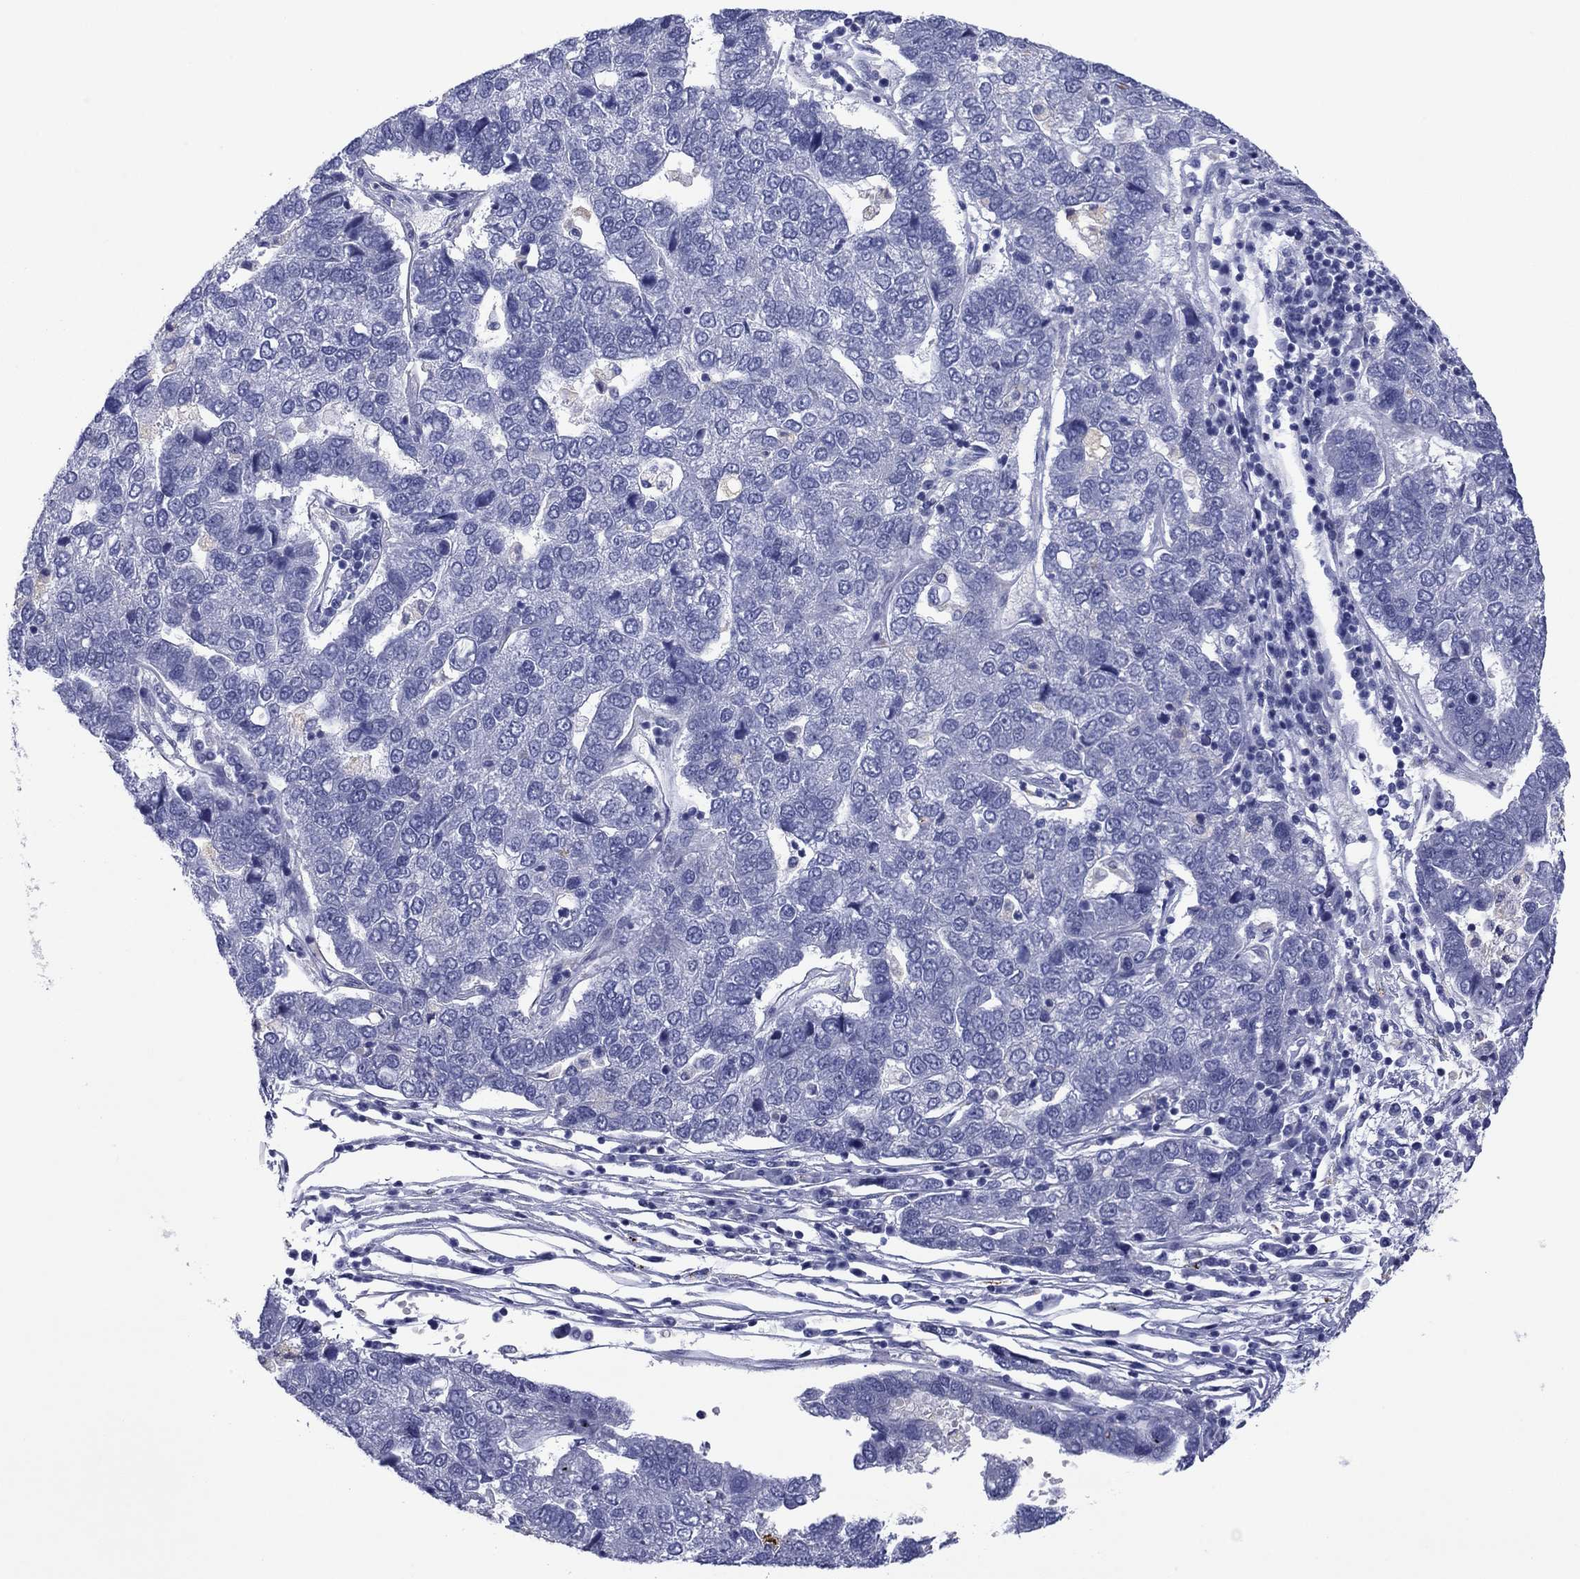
{"staining": {"intensity": "negative", "quantity": "none", "location": "none"}, "tissue": "pancreatic cancer", "cell_type": "Tumor cells", "image_type": "cancer", "snomed": [{"axis": "morphology", "description": "Adenocarcinoma, NOS"}, {"axis": "topography", "description": "Pancreas"}], "caption": "A high-resolution micrograph shows immunohistochemistry (IHC) staining of pancreatic cancer (adenocarcinoma), which reveals no significant positivity in tumor cells.", "gene": "TCFL5", "patient": {"sex": "female", "age": 61}}